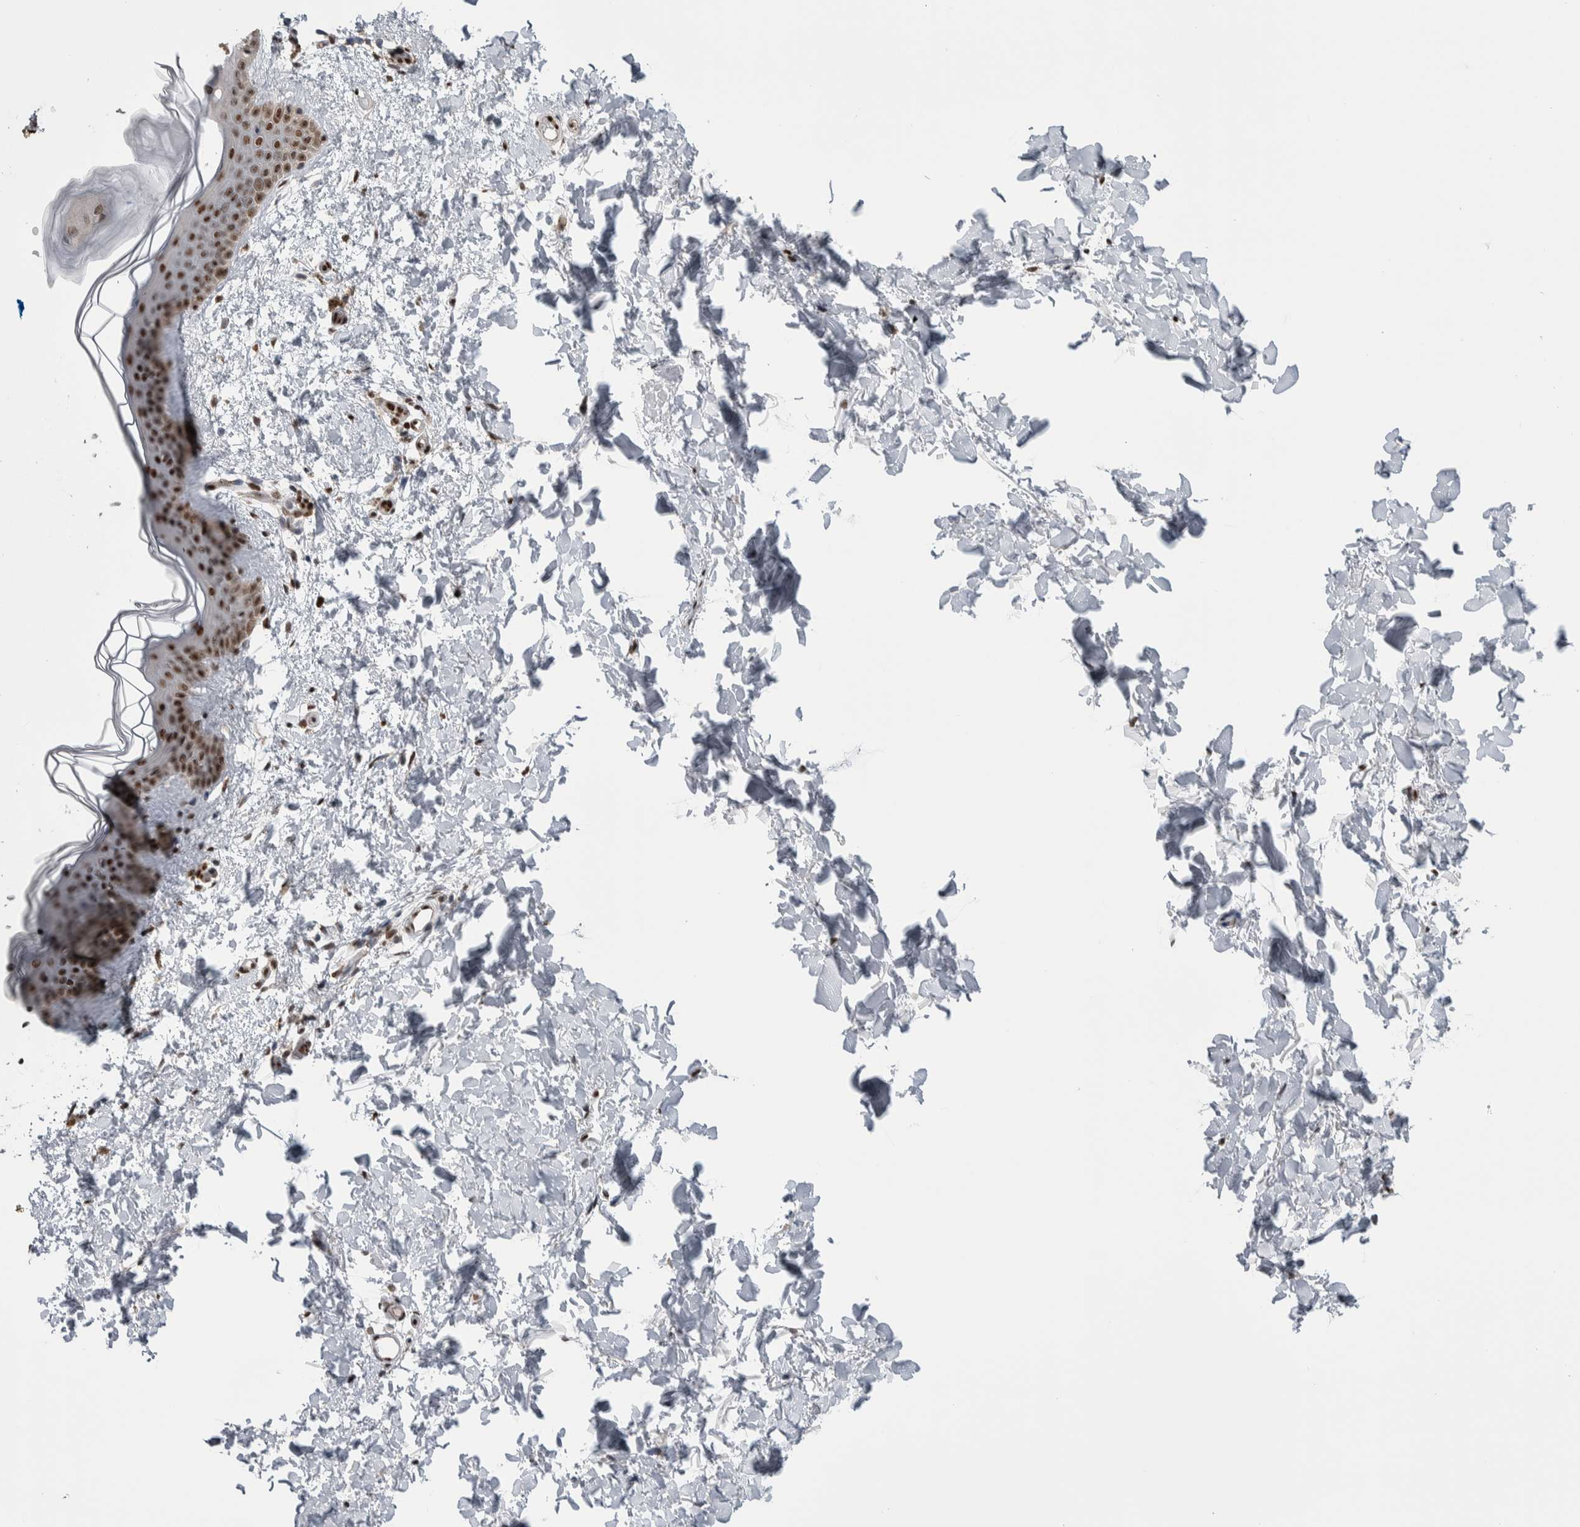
{"staining": {"intensity": "moderate", "quantity": ">75%", "location": "nuclear"}, "tissue": "skin", "cell_type": "Fibroblasts", "image_type": "normal", "snomed": [{"axis": "morphology", "description": "Normal tissue, NOS"}, {"axis": "topography", "description": "Skin"}], "caption": "A brown stain shows moderate nuclear staining of a protein in fibroblasts of unremarkable skin. Nuclei are stained in blue.", "gene": "TAX1BP1", "patient": {"sex": "female", "age": 46}}